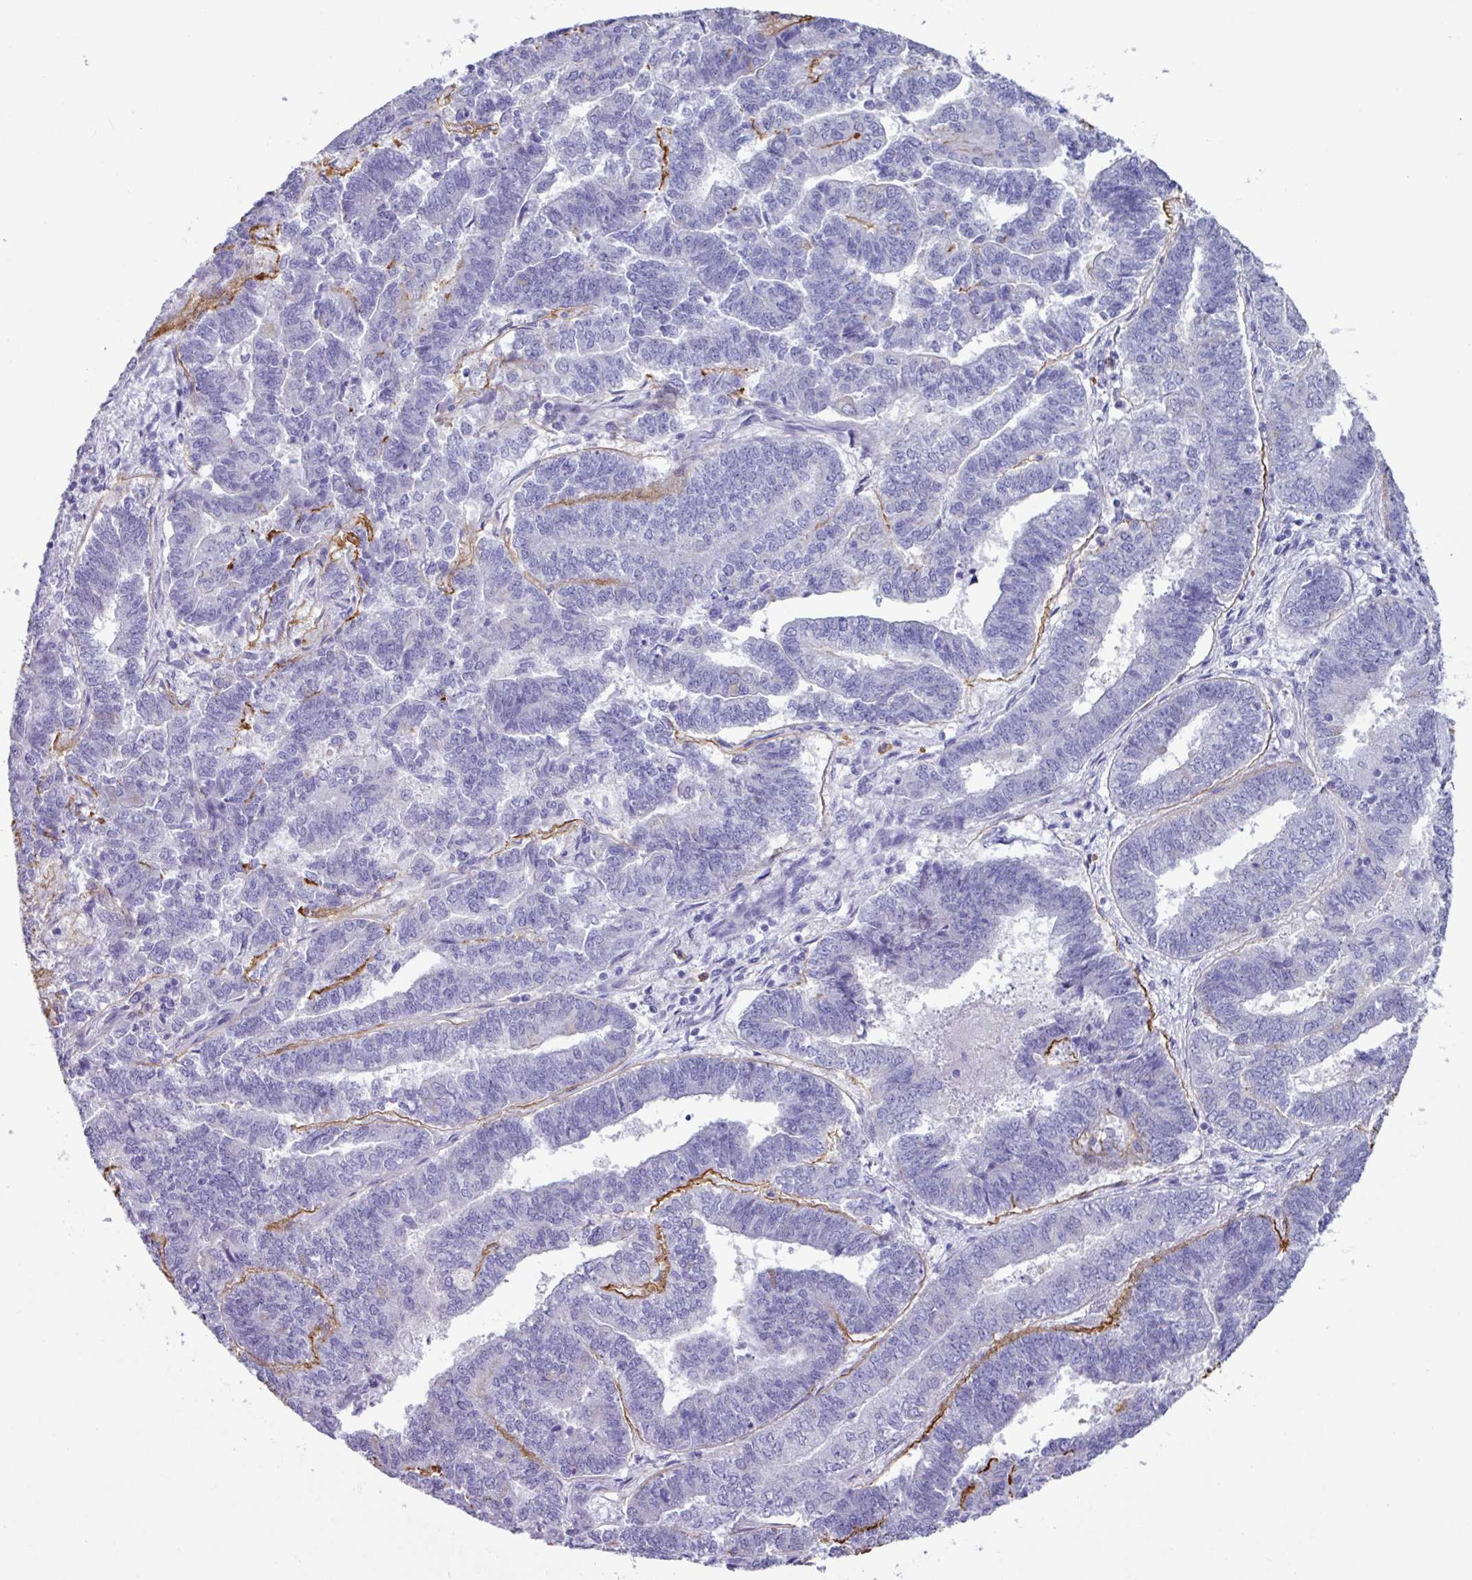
{"staining": {"intensity": "negative", "quantity": "none", "location": "none"}, "tissue": "endometrial cancer", "cell_type": "Tumor cells", "image_type": "cancer", "snomed": [{"axis": "morphology", "description": "Adenocarcinoma, NOS"}, {"axis": "topography", "description": "Endometrium"}], "caption": "Adenocarcinoma (endometrial) was stained to show a protein in brown. There is no significant positivity in tumor cells.", "gene": "ZNF524", "patient": {"sex": "female", "age": 72}}